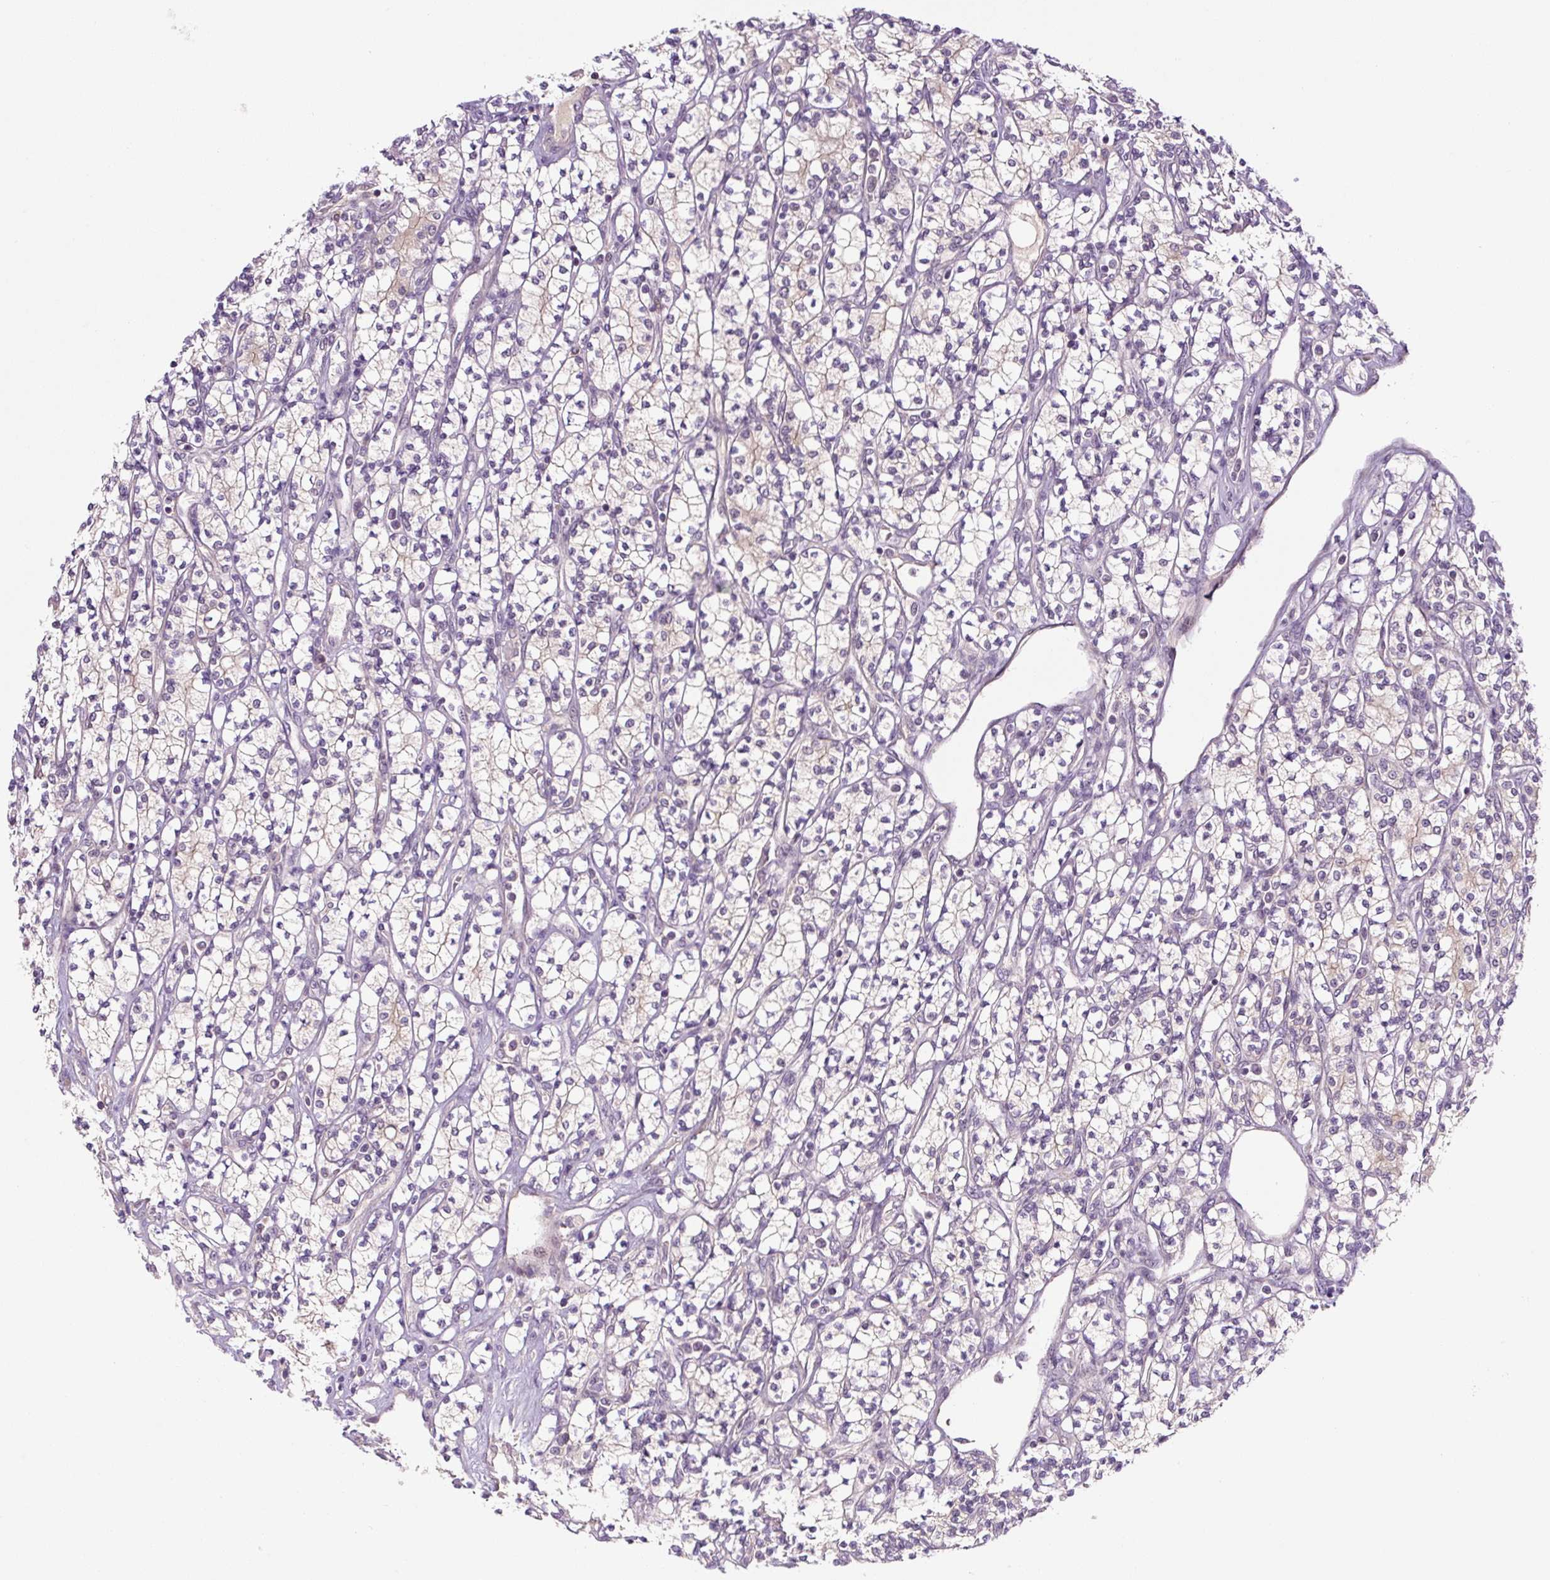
{"staining": {"intensity": "negative", "quantity": "none", "location": "none"}, "tissue": "renal cancer", "cell_type": "Tumor cells", "image_type": "cancer", "snomed": [{"axis": "morphology", "description": "Adenocarcinoma, NOS"}, {"axis": "topography", "description": "Kidney"}], "caption": "DAB immunohistochemical staining of human renal cancer exhibits no significant positivity in tumor cells.", "gene": "PRKAA2", "patient": {"sex": "male", "age": 77}}